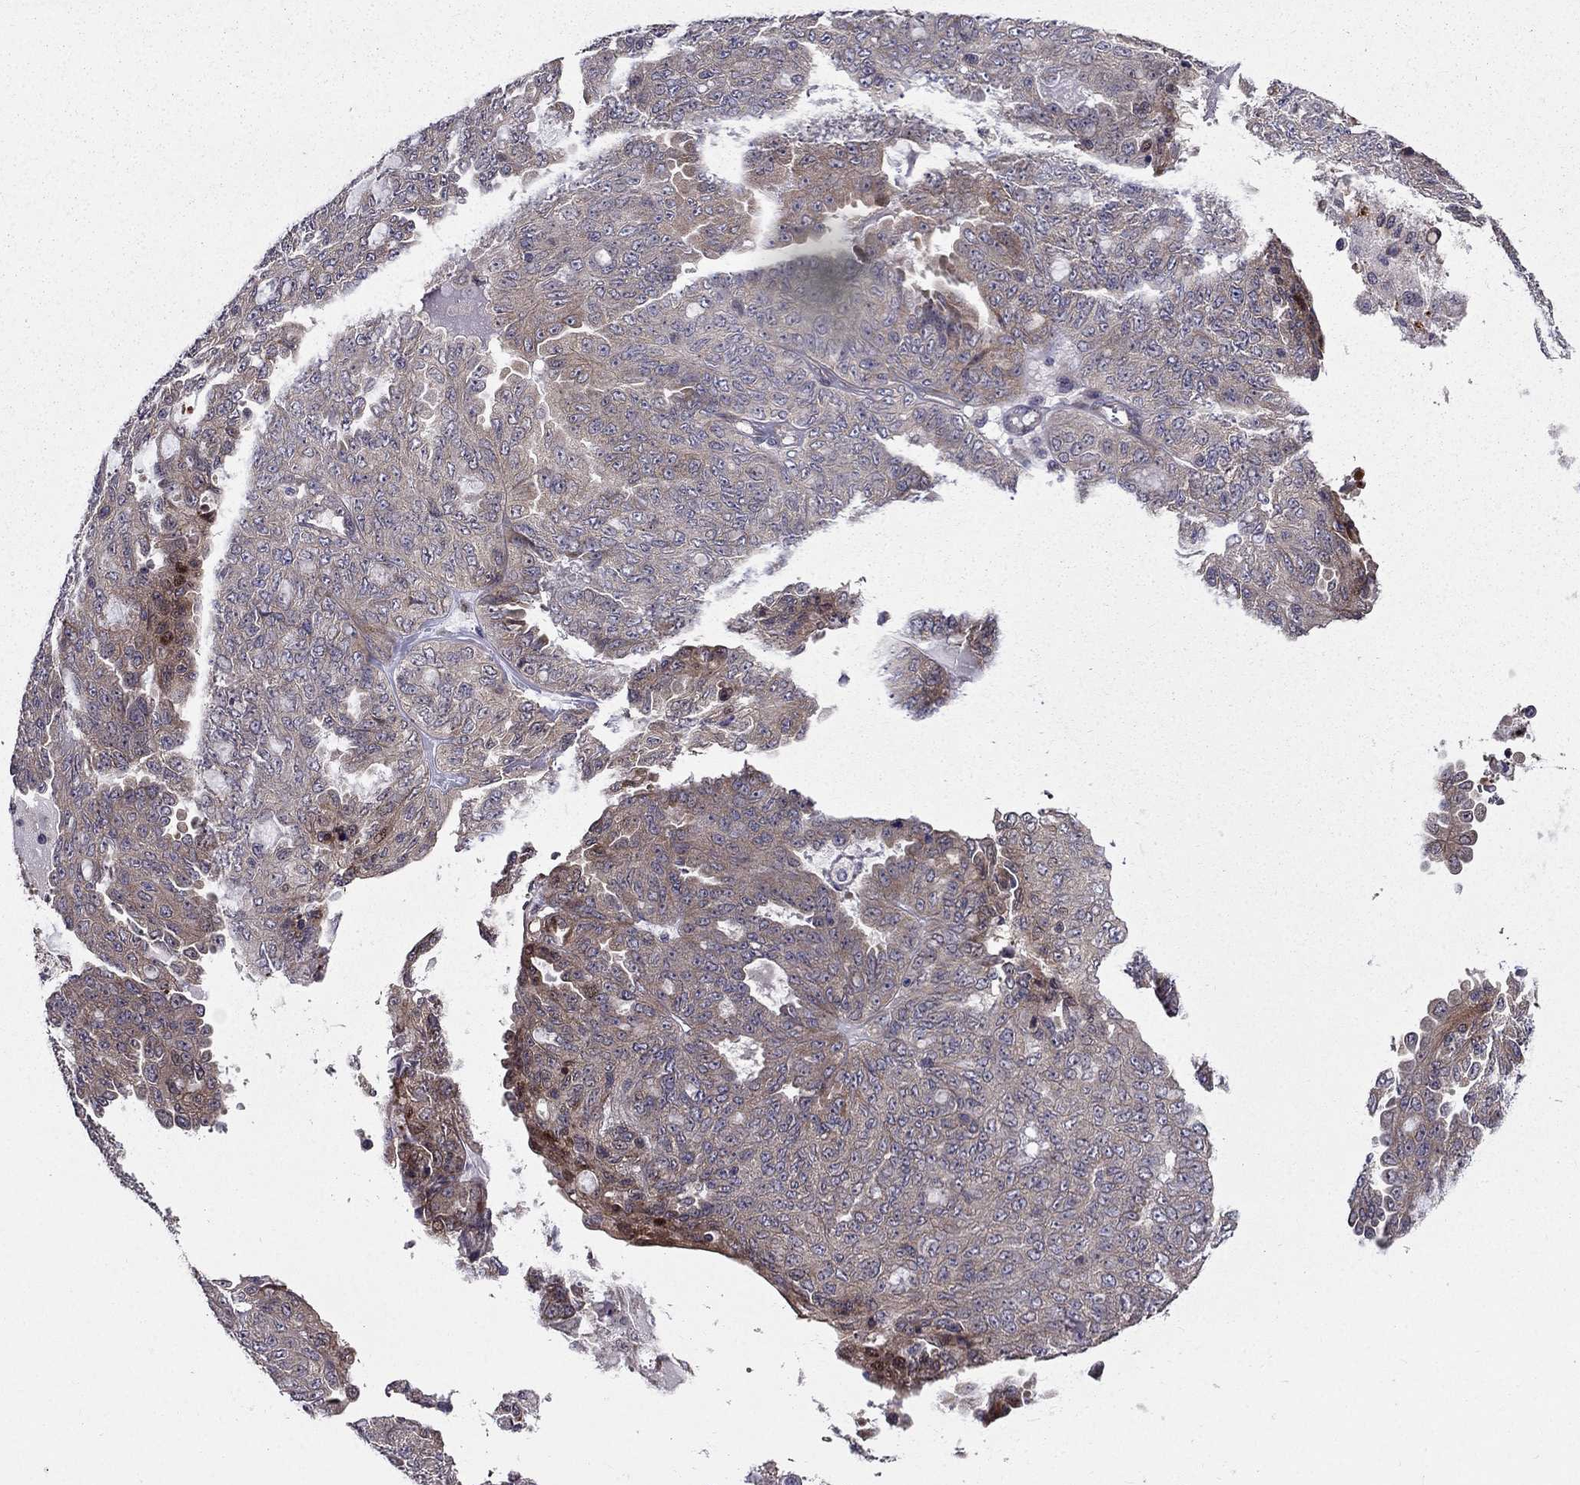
{"staining": {"intensity": "weak", "quantity": "<25%", "location": "cytoplasmic/membranous"}, "tissue": "ovarian cancer", "cell_type": "Tumor cells", "image_type": "cancer", "snomed": [{"axis": "morphology", "description": "Cystadenocarcinoma, serous, NOS"}, {"axis": "topography", "description": "Ovary"}], "caption": "Immunohistochemical staining of serous cystadenocarcinoma (ovarian) exhibits no significant staining in tumor cells.", "gene": "ARHGEF28", "patient": {"sex": "female", "age": 71}}